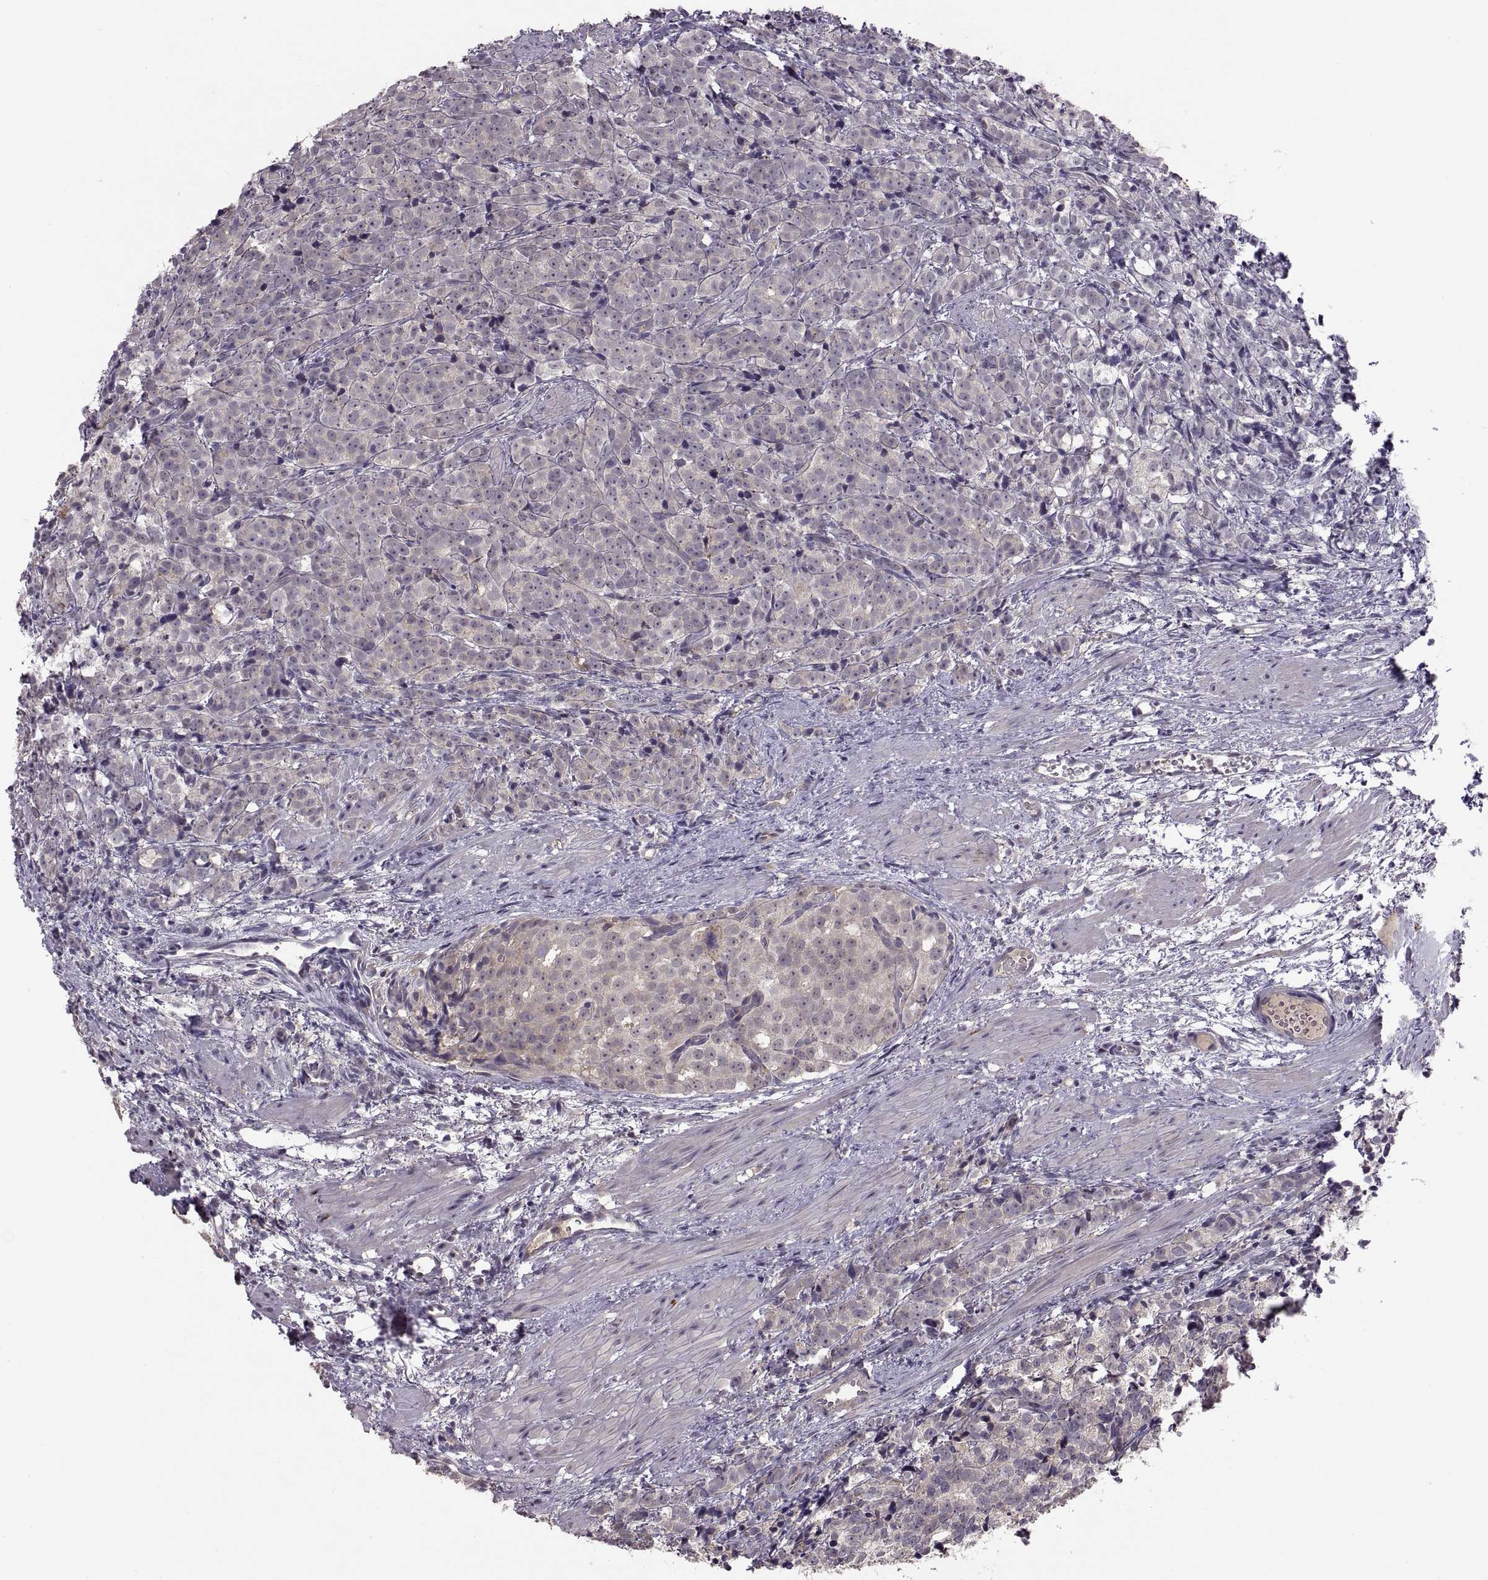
{"staining": {"intensity": "negative", "quantity": "none", "location": "none"}, "tissue": "prostate cancer", "cell_type": "Tumor cells", "image_type": "cancer", "snomed": [{"axis": "morphology", "description": "Adenocarcinoma, High grade"}, {"axis": "topography", "description": "Prostate"}], "caption": "This is an IHC photomicrograph of human prostate cancer (high-grade adenocarcinoma). There is no expression in tumor cells.", "gene": "NMNAT2", "patient": {"sex": "male", "age": 53}}